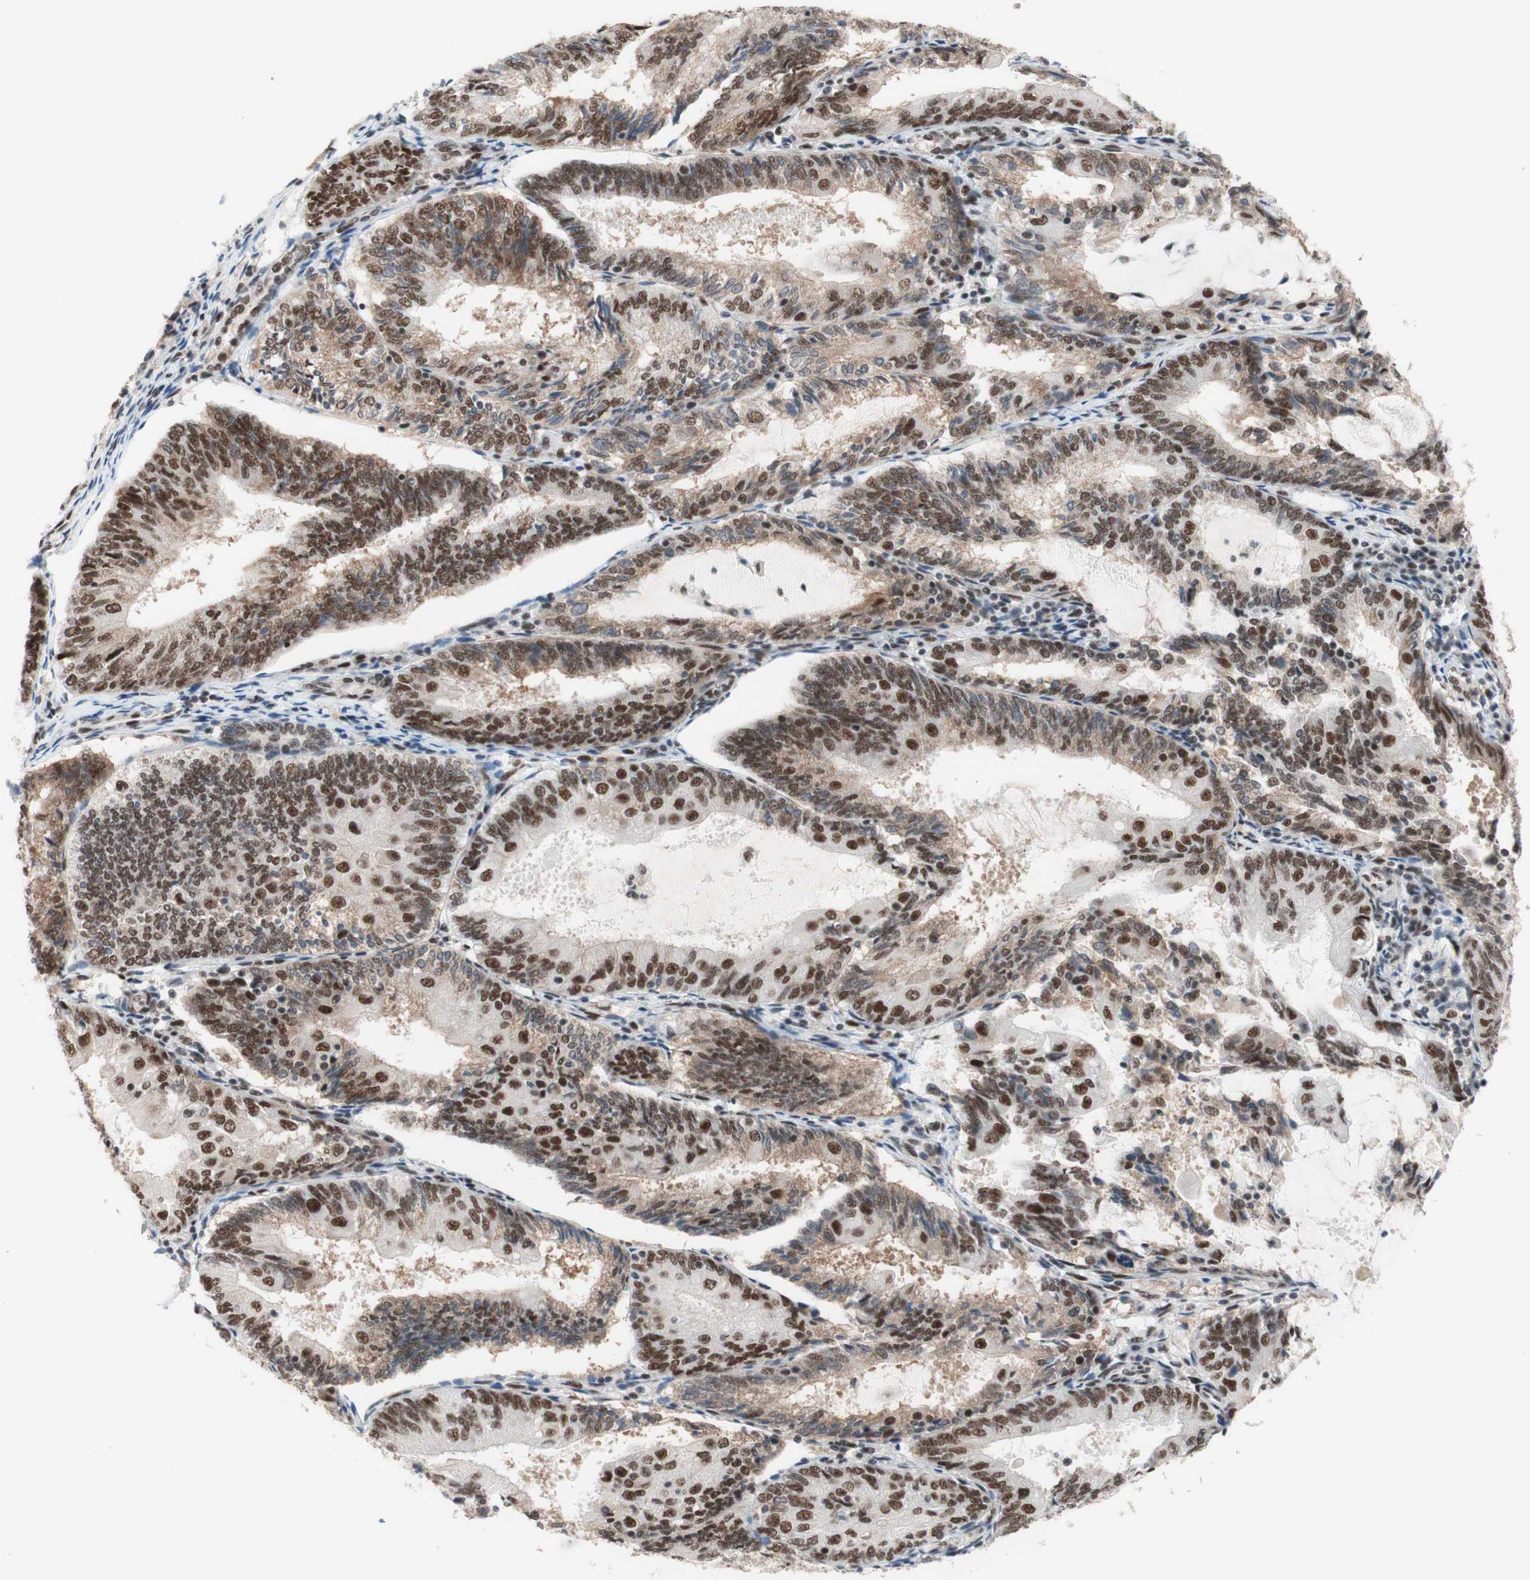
{"staining": {"intensity": "strong", "quantity": ">75%", "location": "nuclear"}, "tissue": "endometrial cancer", "cell_type": "Tumor cells", "image_type": "cancer", "snomed": [{"axis": "morphology", "description": "Adenocarcinoma, NOS"}, {"axis": "topography", "description": "Endometrium"}], "caption": "Human endometrial cancer stained for a protein (brown) reveals strong nuclear positive staining in about >75% of tumor cells.", "gene": "PRPF19", "patient": {"sex": "female", "age": 81}}